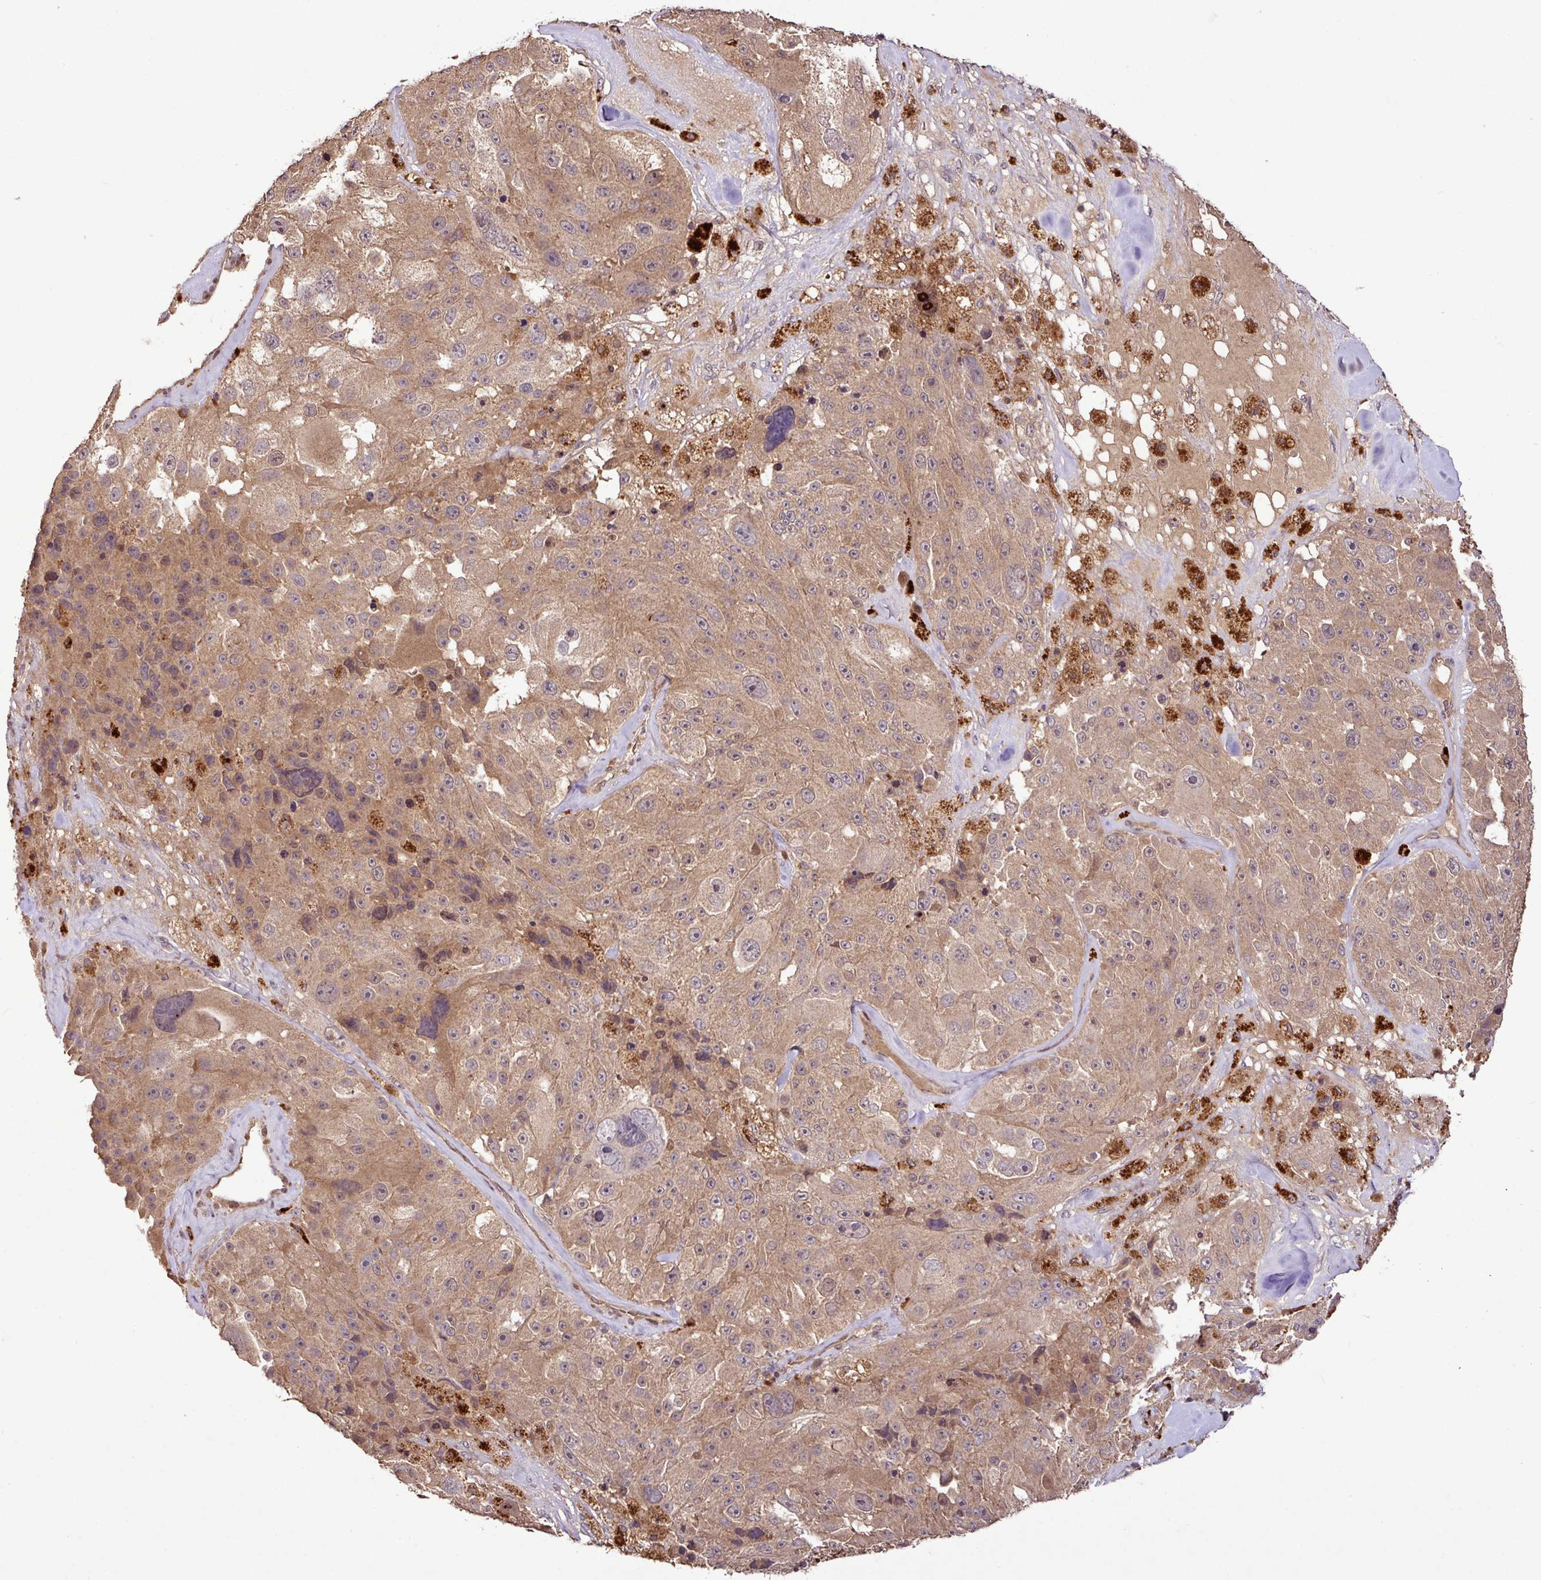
{"staining": {"intensity": "moderate", "quantity": ">75%", "location": "cytoplasmic/membranous,nuclear"}, "tissue": "melanoma", "cell_type": "Tumor cells", "image_type": "cancer", "snomed": [{"axis": "morphology", "description": "Malignant melanoma, Metastatic site"}, {"axis": "topography", "description": "Lymph node"}], "caption": "Moderate cytoplasmic/membranous and nuclear protein positivity is seen in approximately >75% of tumor cells in melanoma.", "gene": "FAIM", "patient": {"sex": "male", "age": 62}}